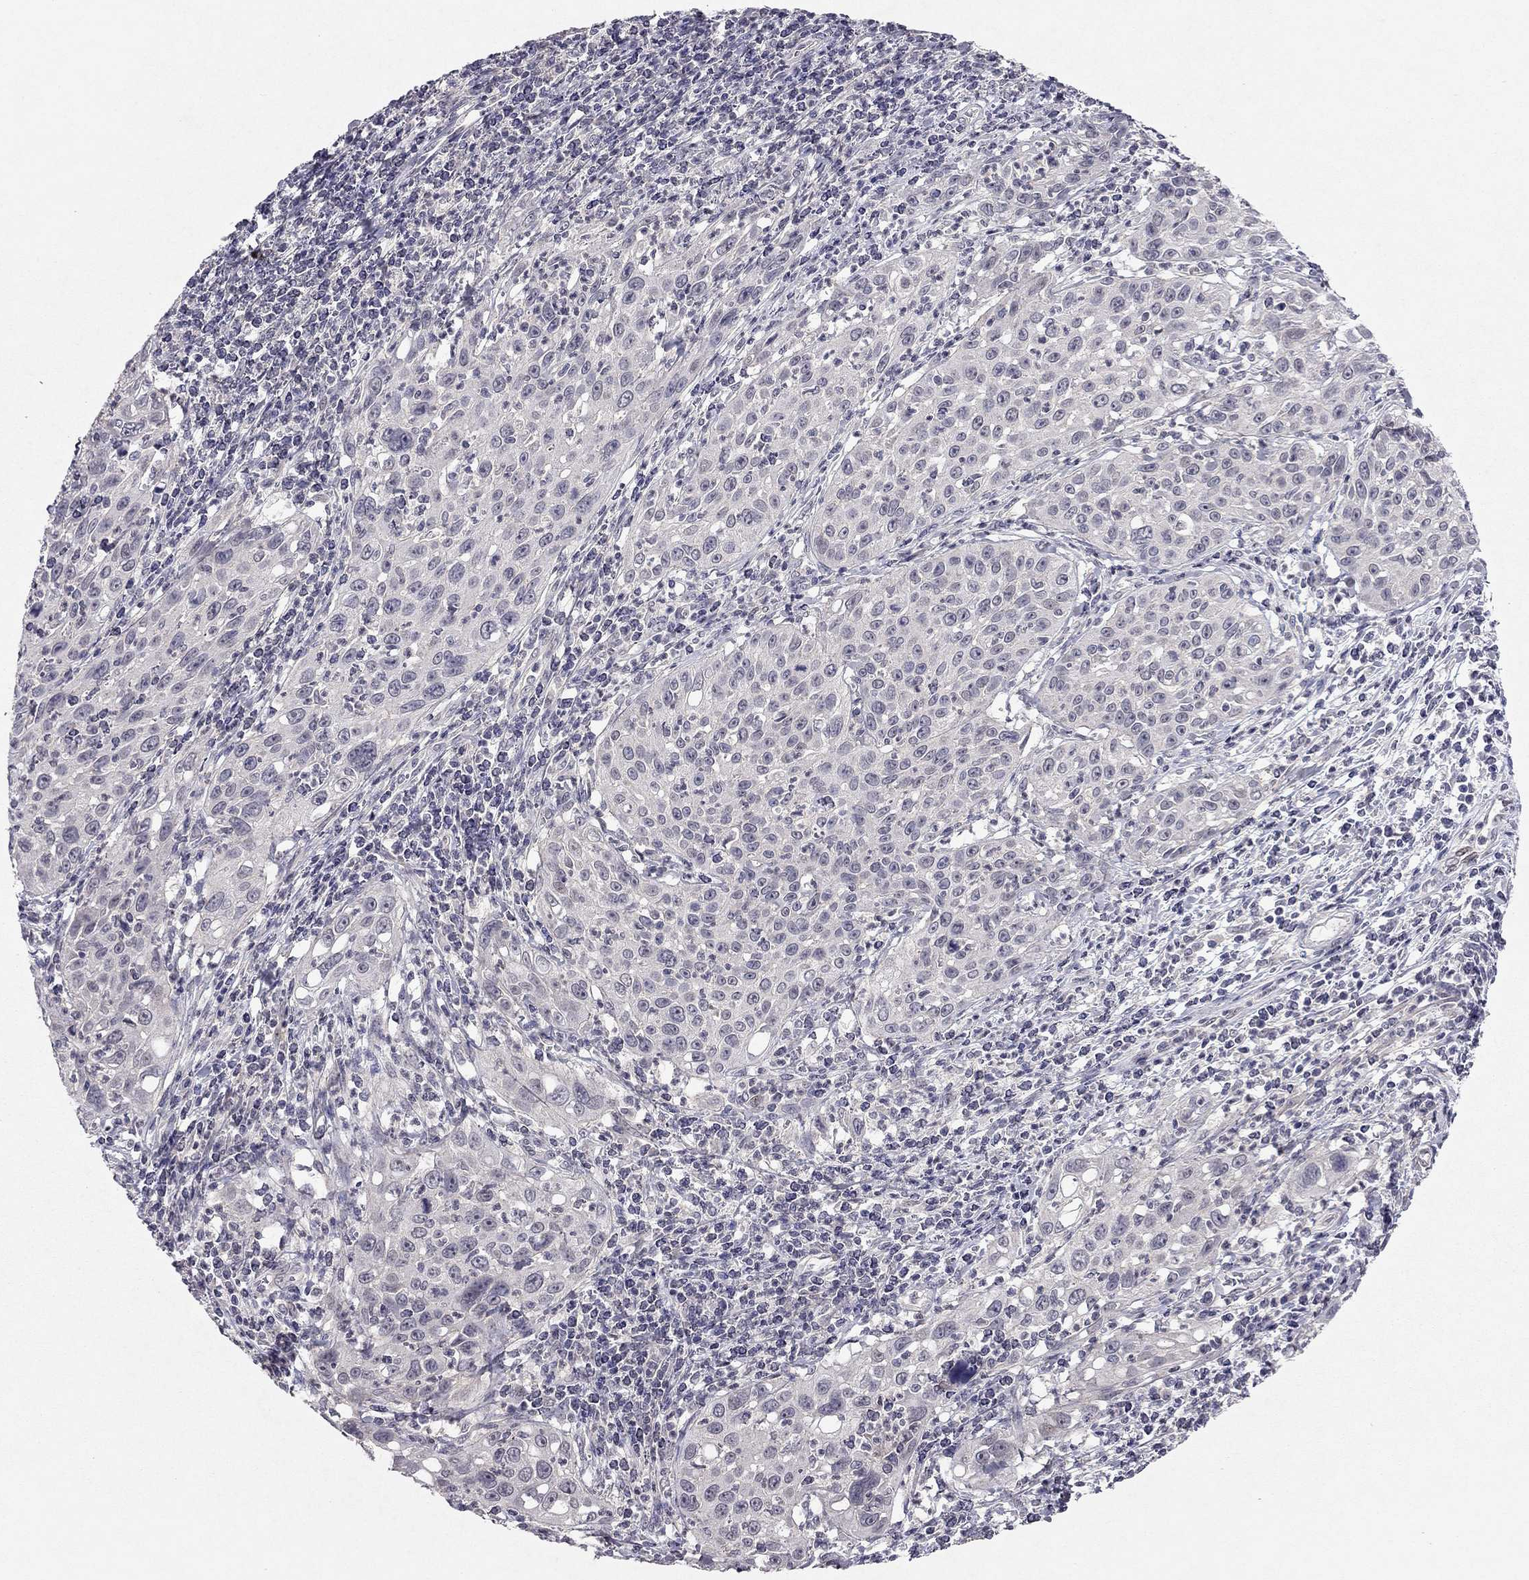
{"staining": {"intensity": "negative", "quantity": "none", "location": "none"}, "tissue": "cervical cancer", "cell_type": "Tumor cells", "image_type": "cancer", "snomed": [{"axis": "morphology", "description": "Squamous cell carcinoma, NOS"}, {"axis": "topography", "description": "Cervix"}], "caption": "The immunohistochemistry (IHC) histopathology image has no significant staining in tumor cells of cervical squamous cell carcinoma tissue.", "gene": "ESR2", "patient": {"sex": "female", "age": 26}}